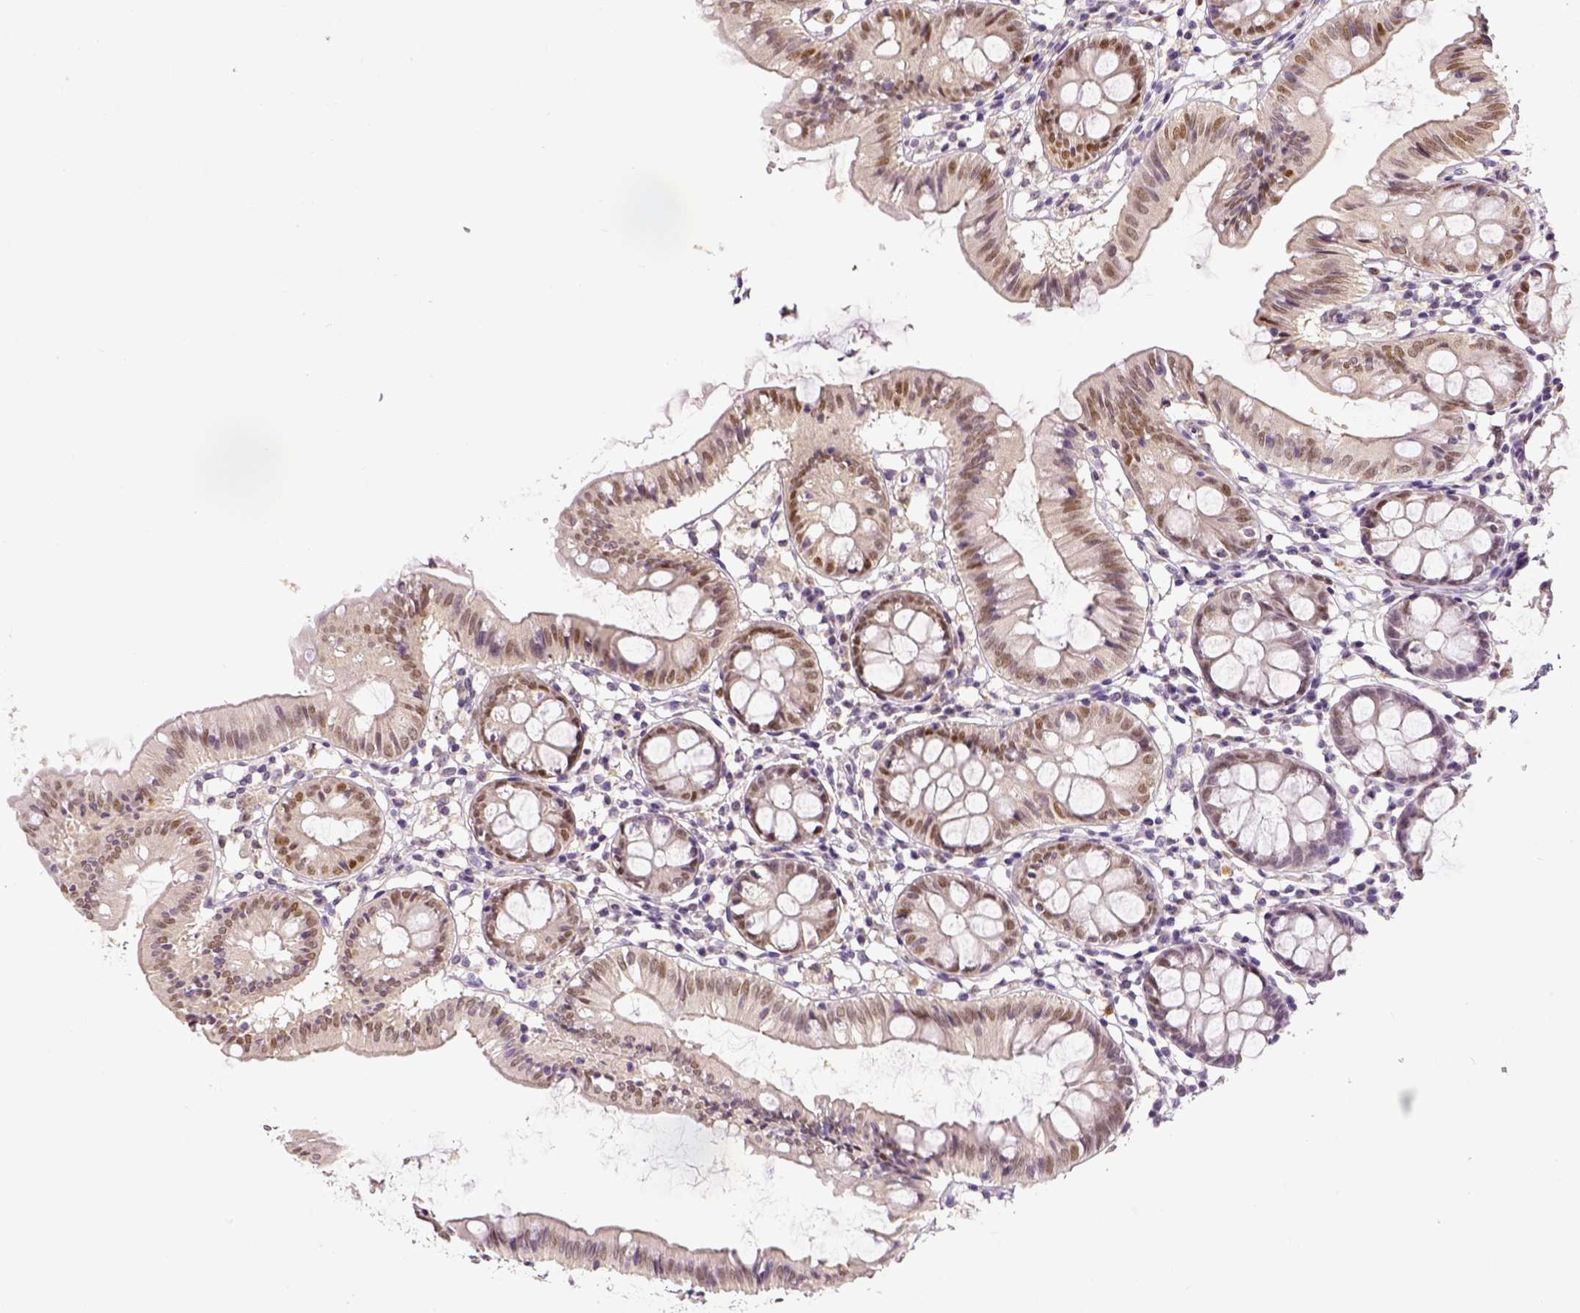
{"staining": {"intensity": "negative", "quantity": "none", "location": "none"}, "tissue": "colon", "cell_type": "Endothelial cells", "image_type": "normal", "snomed": [{"axis": "morphology", "description": "Normal tissue, NOS"}, {"axis": "topography", "description": "Colon"}], "caption": "This photomicrograph is of benign colon stained with IHC to label a protein in brown with the nuclei are counter-stained blue. There is no staining in endothelial cells.", "gene": "CDKN1A", "patient": {"sex": "female", "age": 84}}